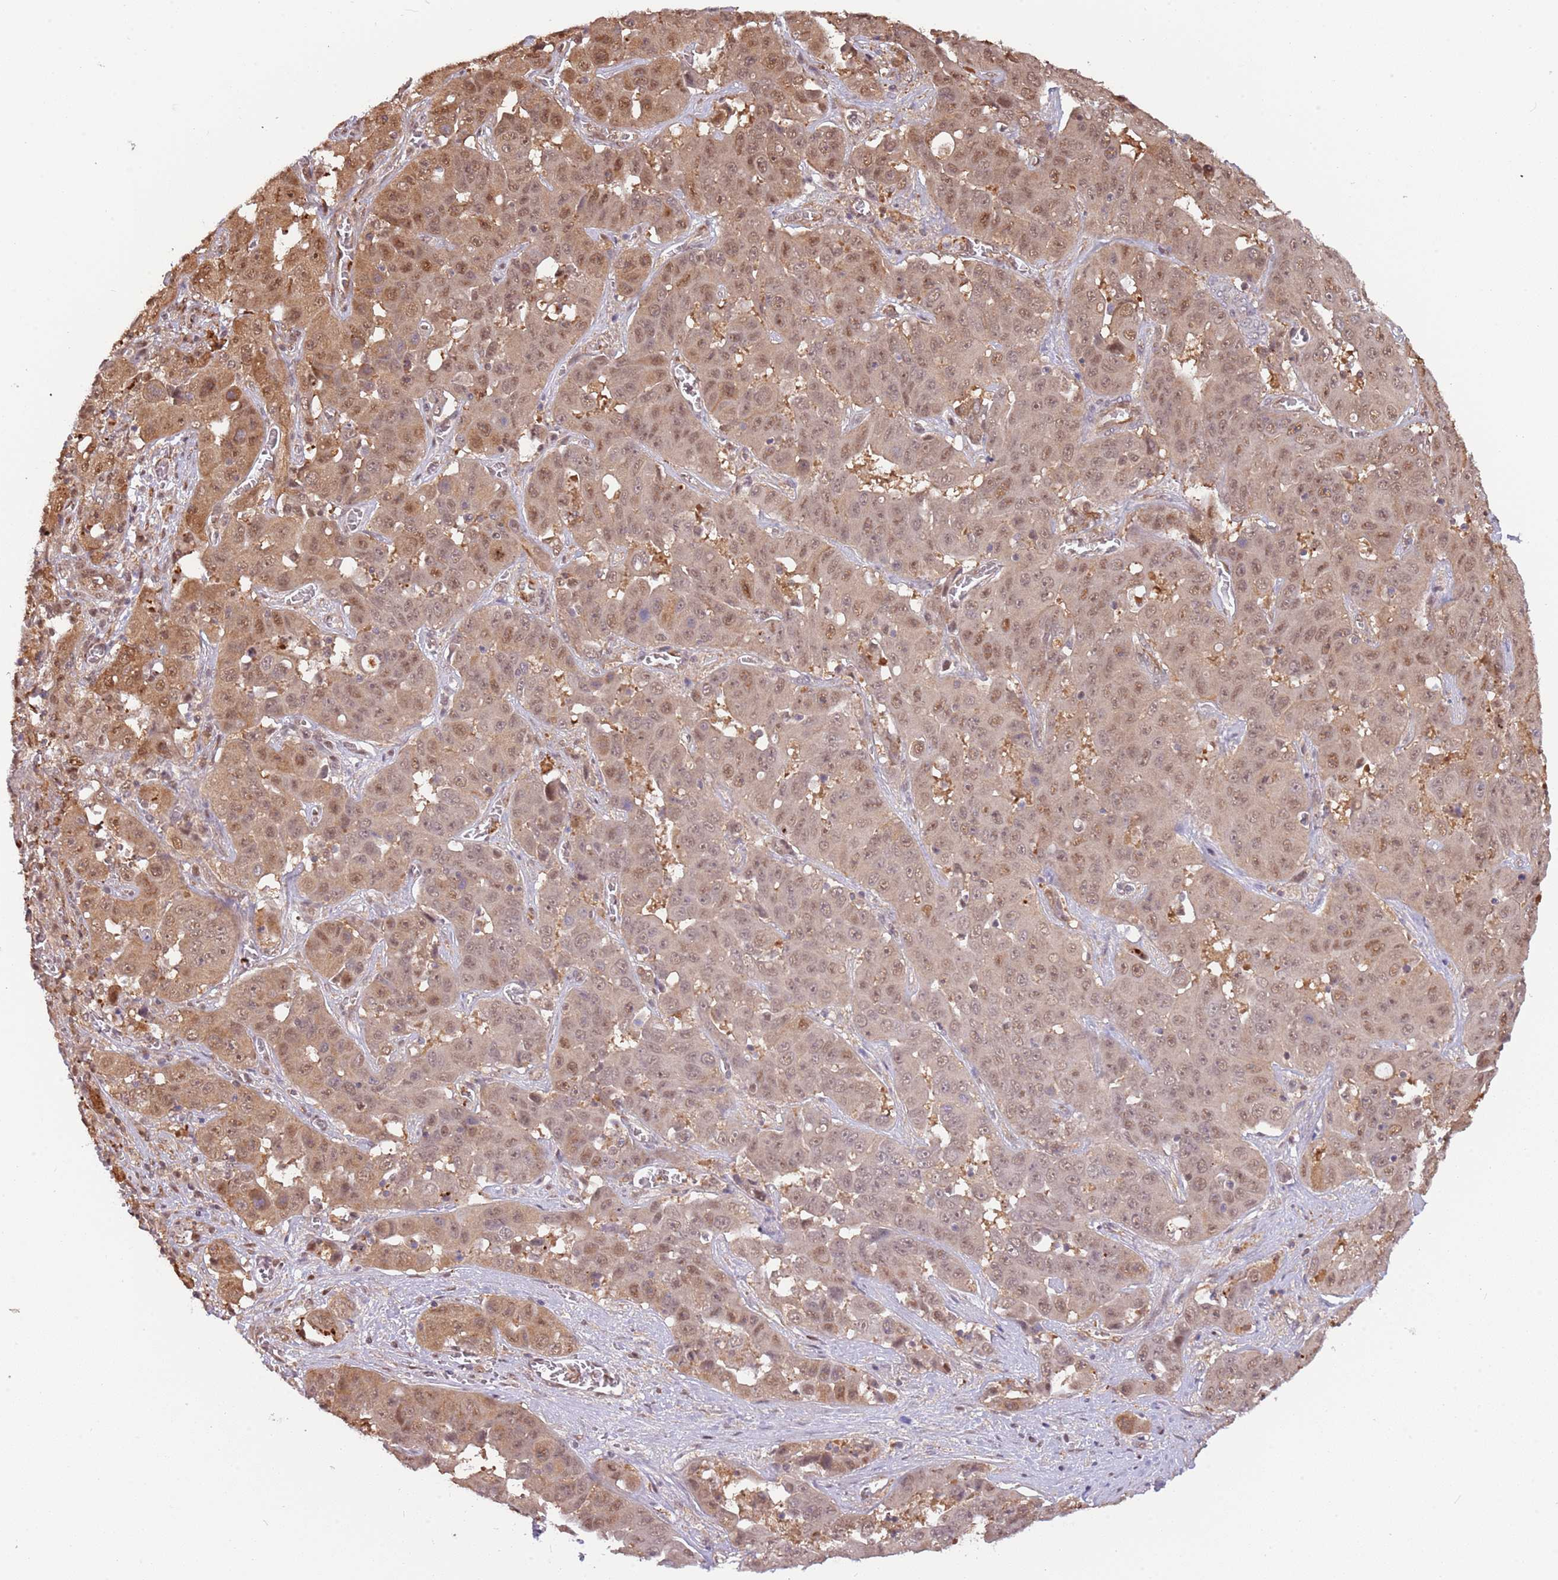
{"staining": {"intensity": "moderate", "quantity": "25%-75%", "location": "cytoplasmic/membranous,nuclear"}, "tissue": "liver cancer", "cell_type": "Tumor cells", "image_type": "cancer", "snomed": [{"axis": "morphology", "description": "Cholangiocarcinoma"}, {"axis": "topography", "description": "Liver"}], "caption": "An image of liver cholangiocarcinoma stained for a protein displays moderate cytoplasmic/membranous and nuclear brown staining in tumor cells. (DAB (3,3'-diaminobenzidine) IHC with brightfield microscopy, high magnification).", "gene": "PLSCR5", "patient": {"sex": "female", "age": 52}}